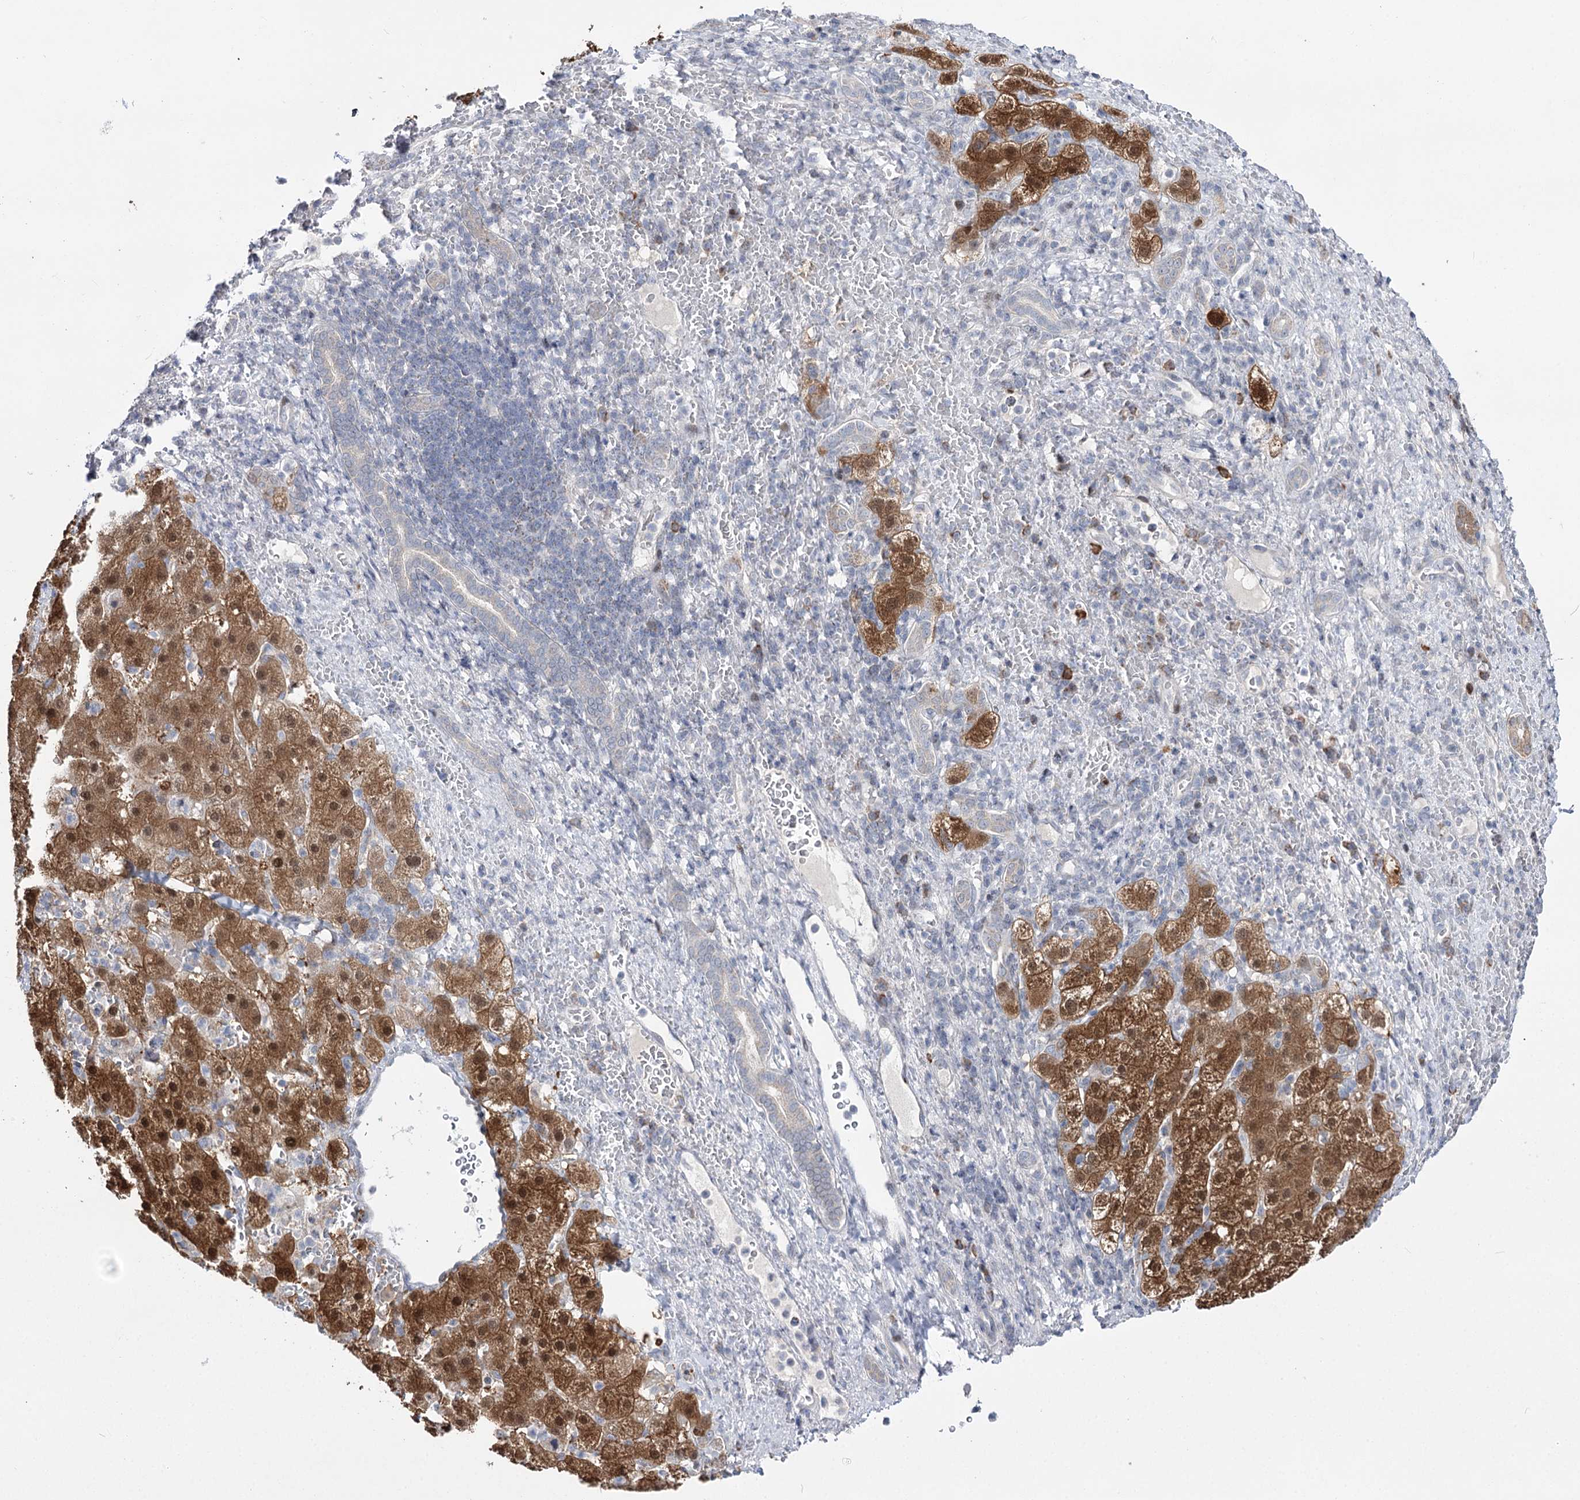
{"staining": {"intensity": "moderate", "quantity": ">75%", "location": "cytoplasmic/membranous,nuclear"}, "tissue": "liver cancer", "cell_type": "Tumor cells", "image_type": "cancer", "snomed": [{"axis": "morphology", "description": "Carcinoma, Hepatocellular, NOS"}, {"axis": "topography", "description": "Liver"}], "caption": "Protein expression analysis of human liver hepatocellular carcinoma reveals moderate cytoplasmic/membranous and nuclear positivity in about >75% of tumor cells.", "gene": "PTGR1", "patient": {"sex": "male", "age": 57}}